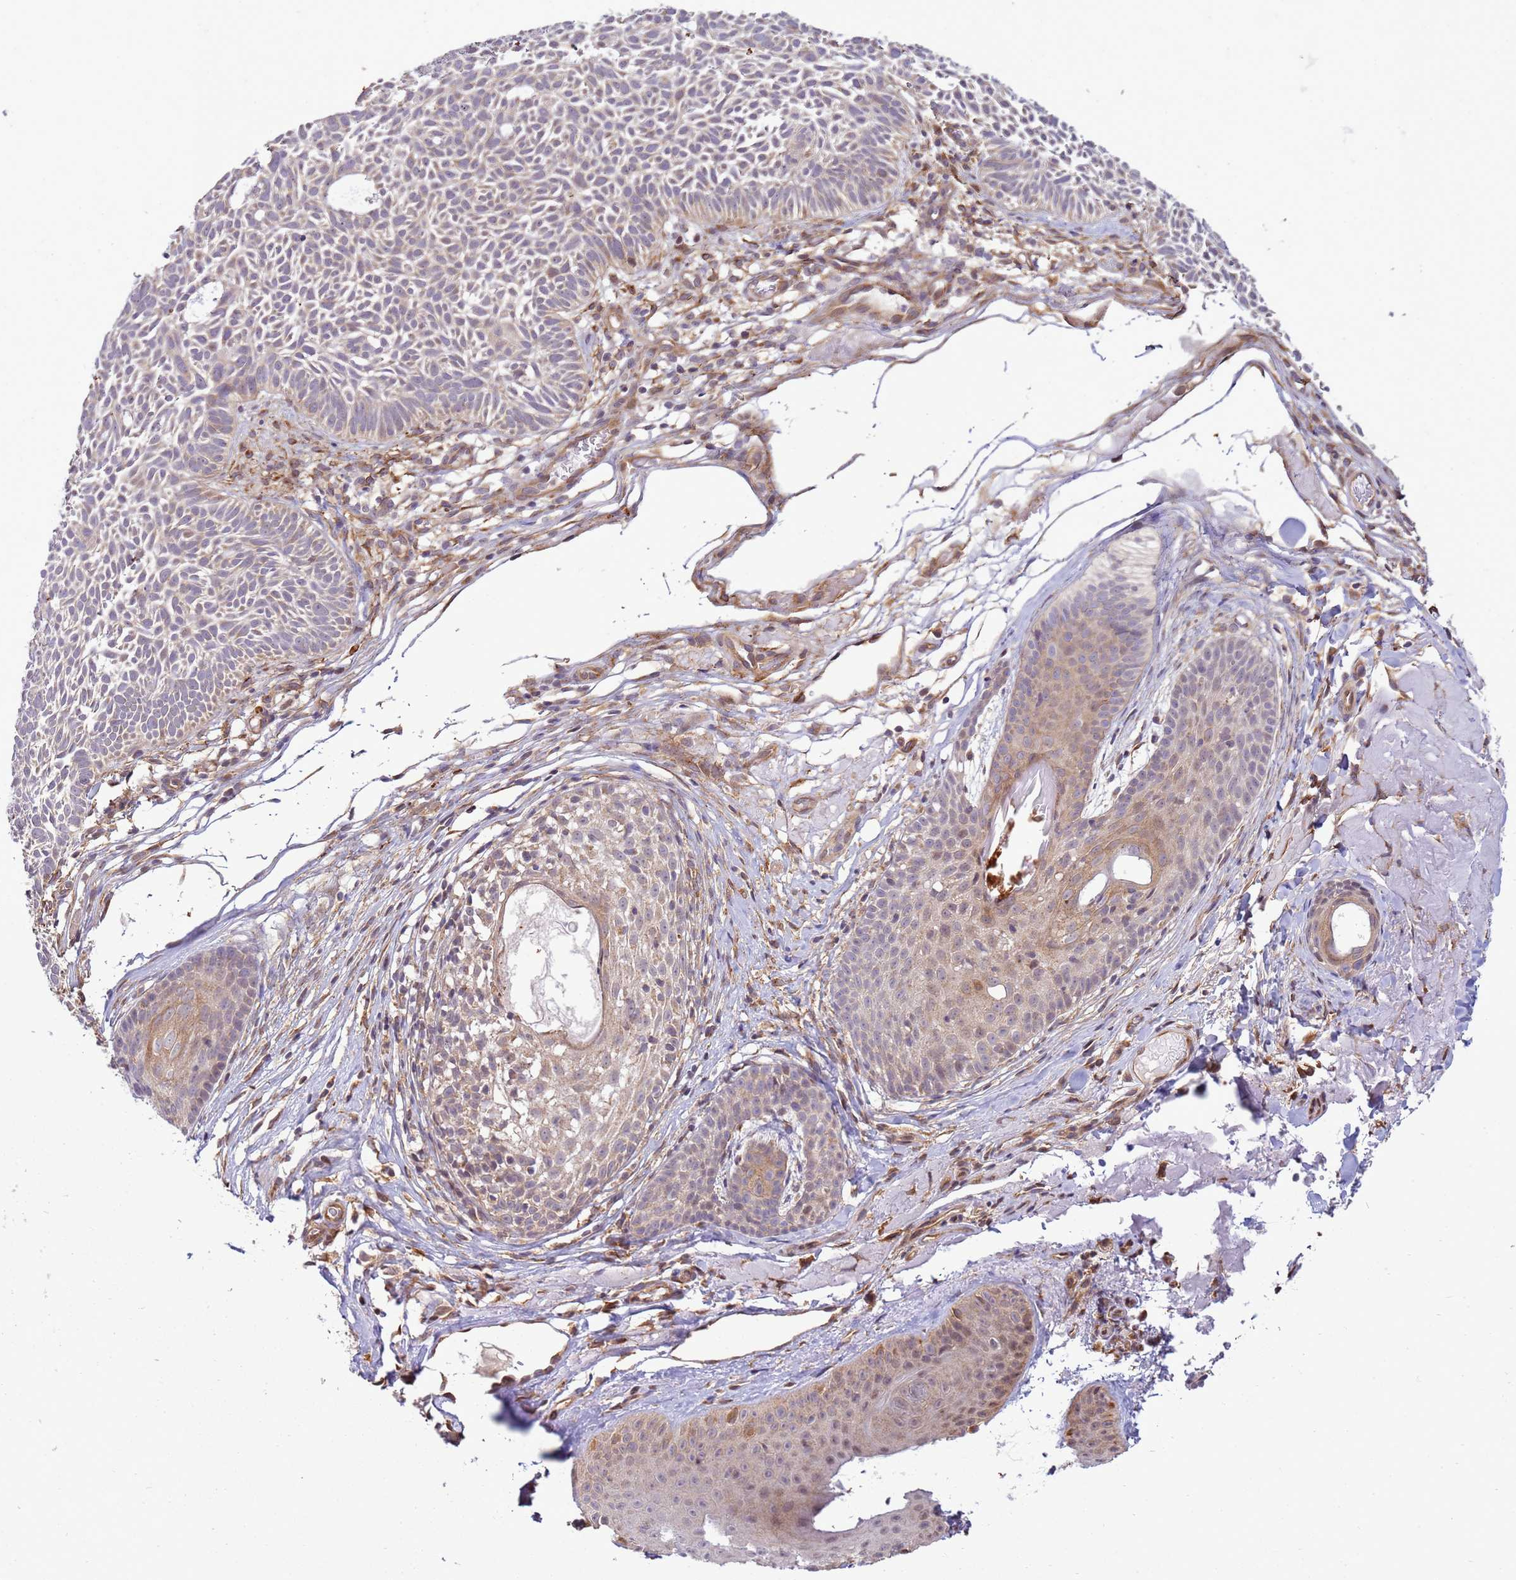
{"staining": {"intensity": "weak", "quantity": "<25%", "location": "cytoplasmic/membranous"}, "tissue": "skin cancer", "cell_type": "Tumor cells", "image_type": "cancer", "snomed": [{"axis": "morphology", "description": "Basal cell carcinoma"}, {"axis": "topography", "description": "Skin"}], "caption": "Micrograph shows no protein expression in tumor cells of basal cell carcinoma (skin) tissue.", "gene": "SCARA3", "patient": {"sex": "male", "age": 69}}